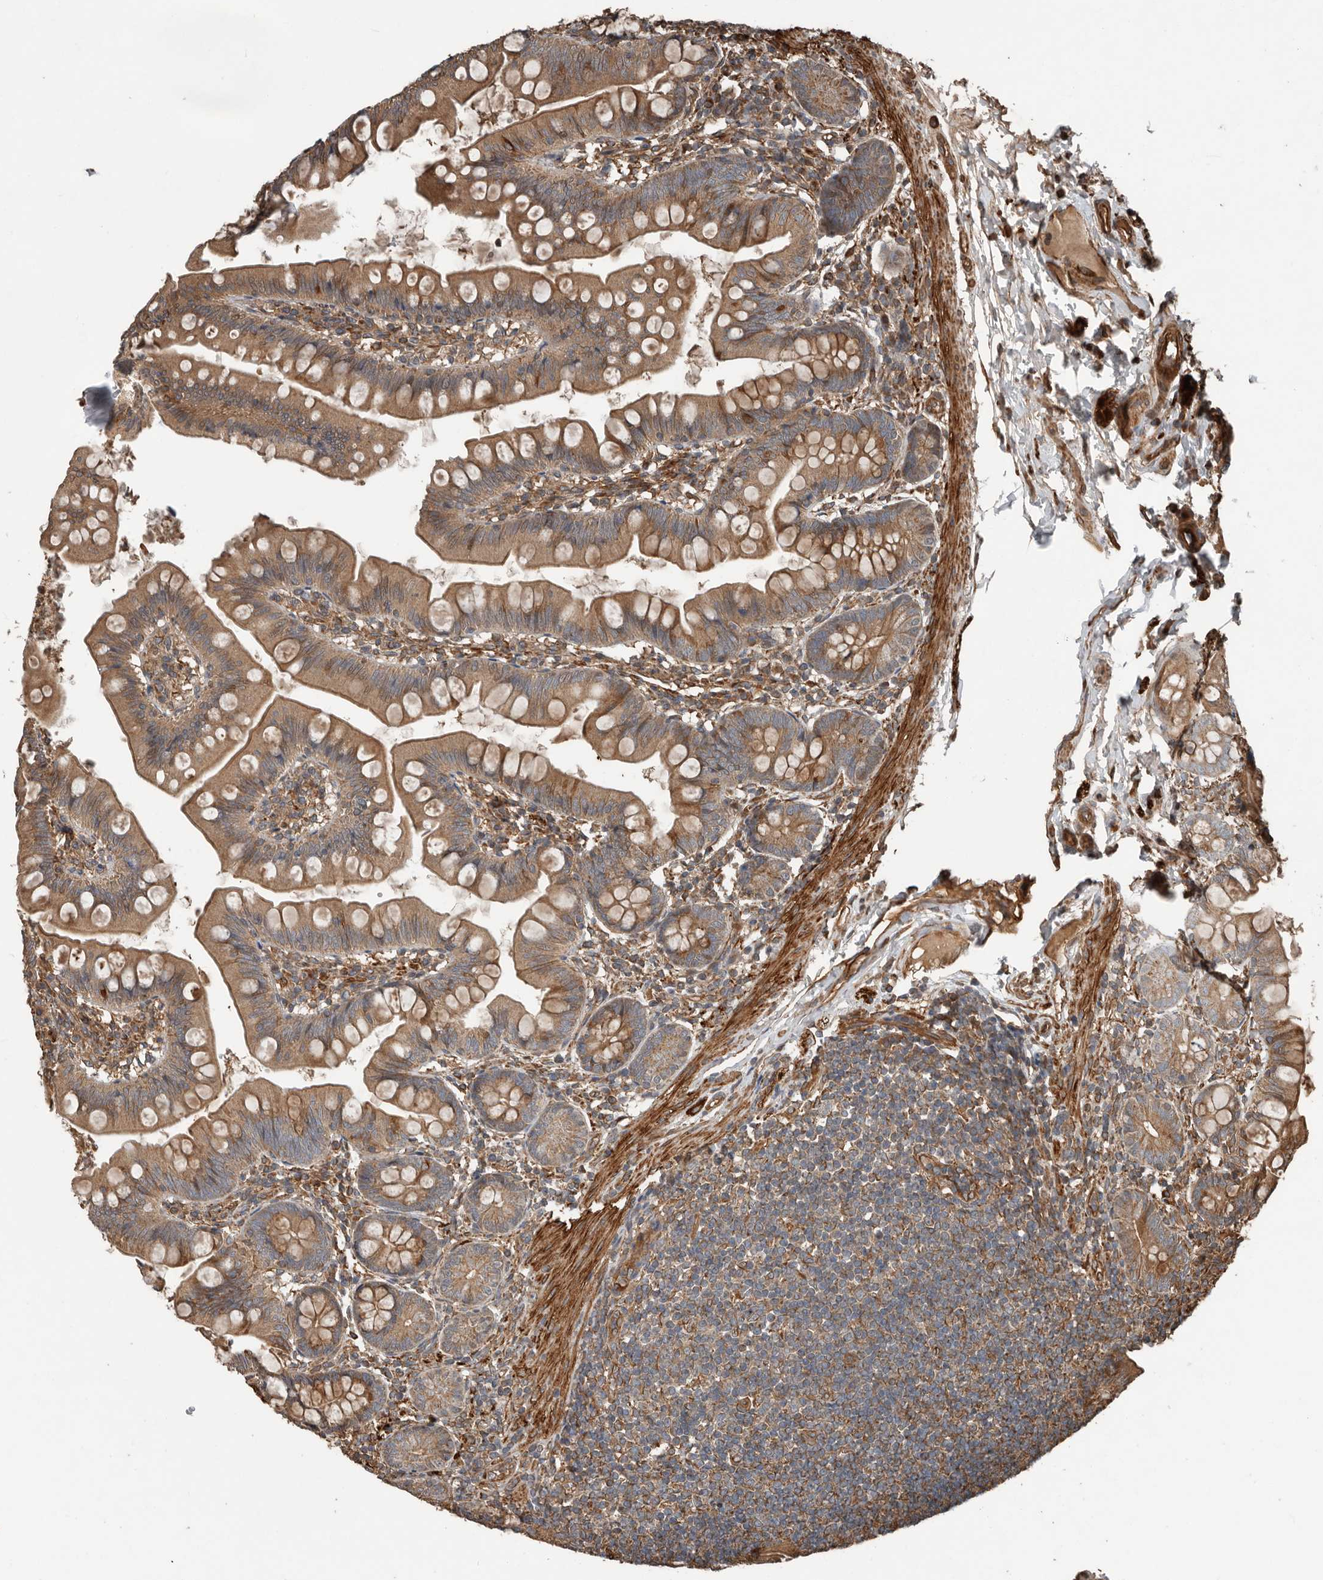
{"staining": {"intensity": "moderate", "quantity": ">75%", "location": "cytoplasmic/membranous"}, "tissue": "small intestine", "cell_type": "Glandular cells", "image_type": "normal", "snomed": [{"axis": "morphology", "description": "Normal tissue, NOS"}, {"axis": "topography", "description": "Small intestine"}], "caption": "Brown immunohistochemical staining in unremarkable human small intestine shows moderate cytoplasmic/membranous positivity in about >75% of glandular cells.", "gene": "YOD1", "patient": {"sex": "male", "age": 7}}